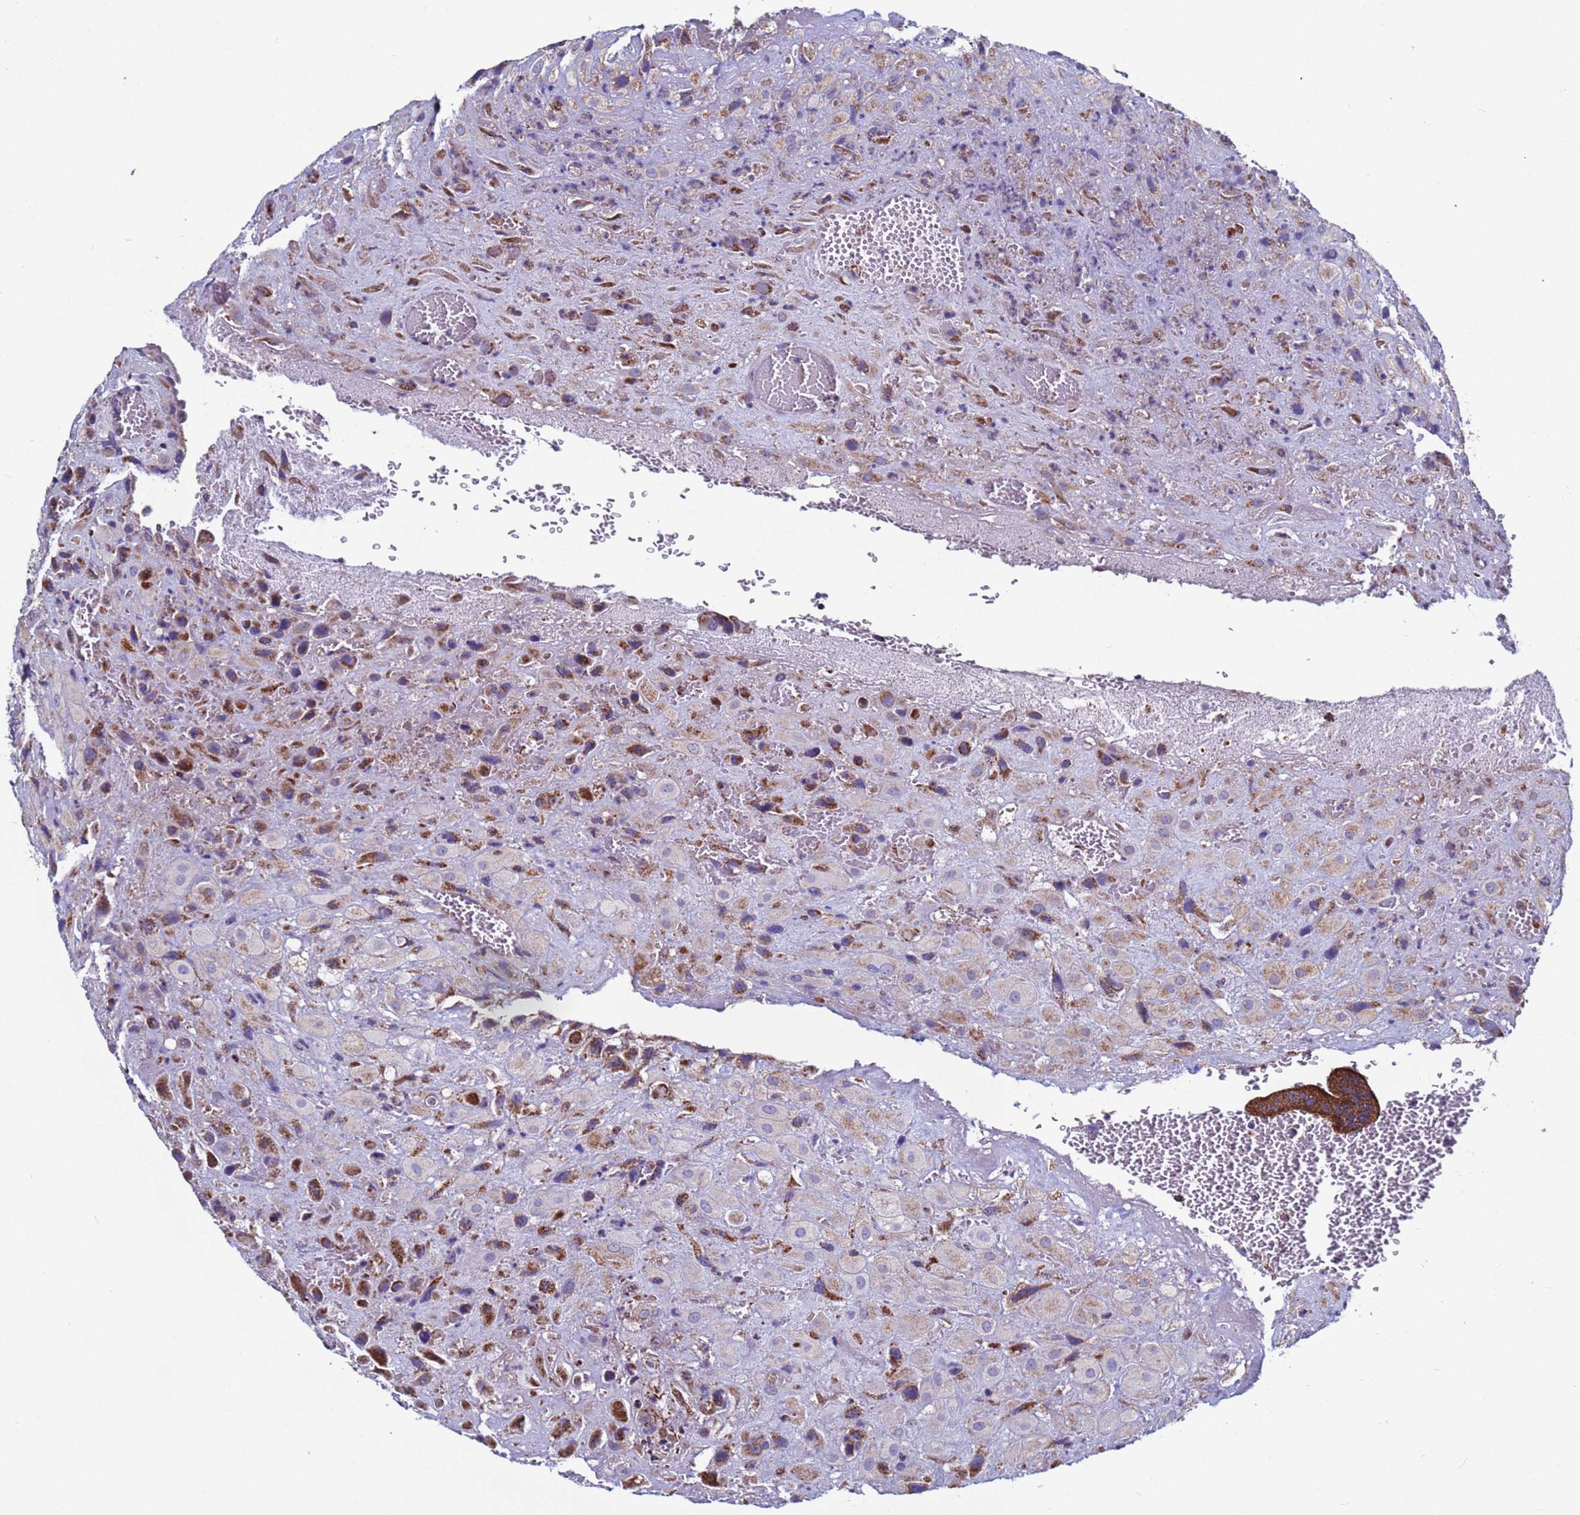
{"staining": {"intensity": "moderate", "quantity": ">75%", "location": "cytoplasmic/membranous"}, "tissue": "placenta", "cell_type": "Decidual cells", "image_type": "normal", "snomed": [{"axis": "morphology", "description": "Normal tissue, NOS"}, {"axis": "topography", "description": "Placenta"}], "caption": "Immunohistochemical staining of benign placenta reveals moderate cytoplasmic/membranous protein positivity in approximately >75% of decidual cells.", "gene": "ZBTB39", "patient": {"sex": "female", "age": 35}}